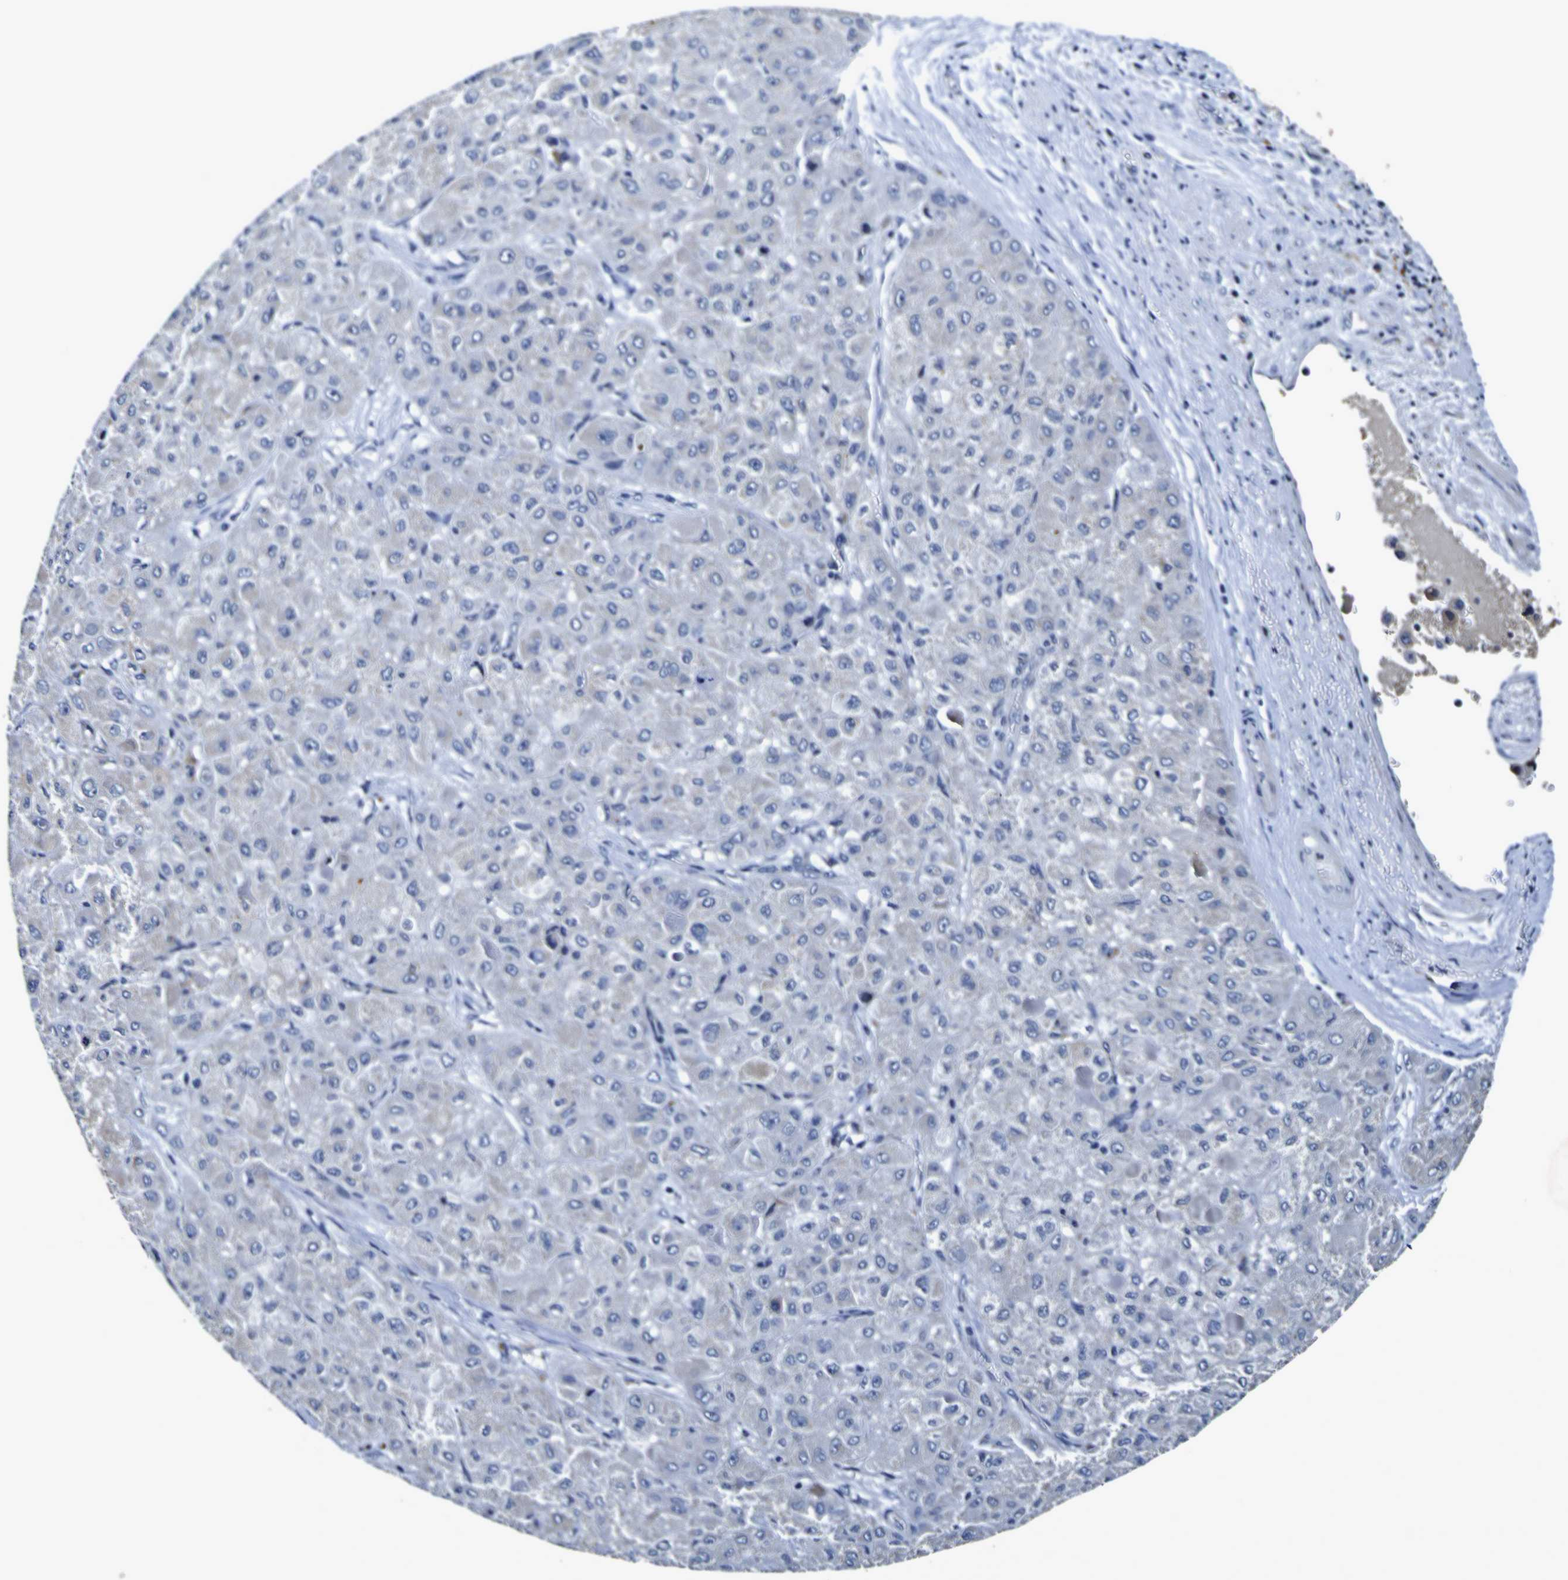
{"staining": {"intensity": "negative", "quantity": "none", "location": "none"}, "tissue": "liver cancer", "cell_type": "Tumor cells", "image_type": "cancer", "snomed": [{"axis": "morphology", "description": "Carcinoma, Hepatocellular, NOS"}, {"axis": "topography", "description": "Liver"}], "caption": "Protein analysis of liver cancer reveals no significant expression in tumor cells. Nuclei are stained in blue.", "gene": "PANK4", "patient": {"sex": "male", "age": 80}}